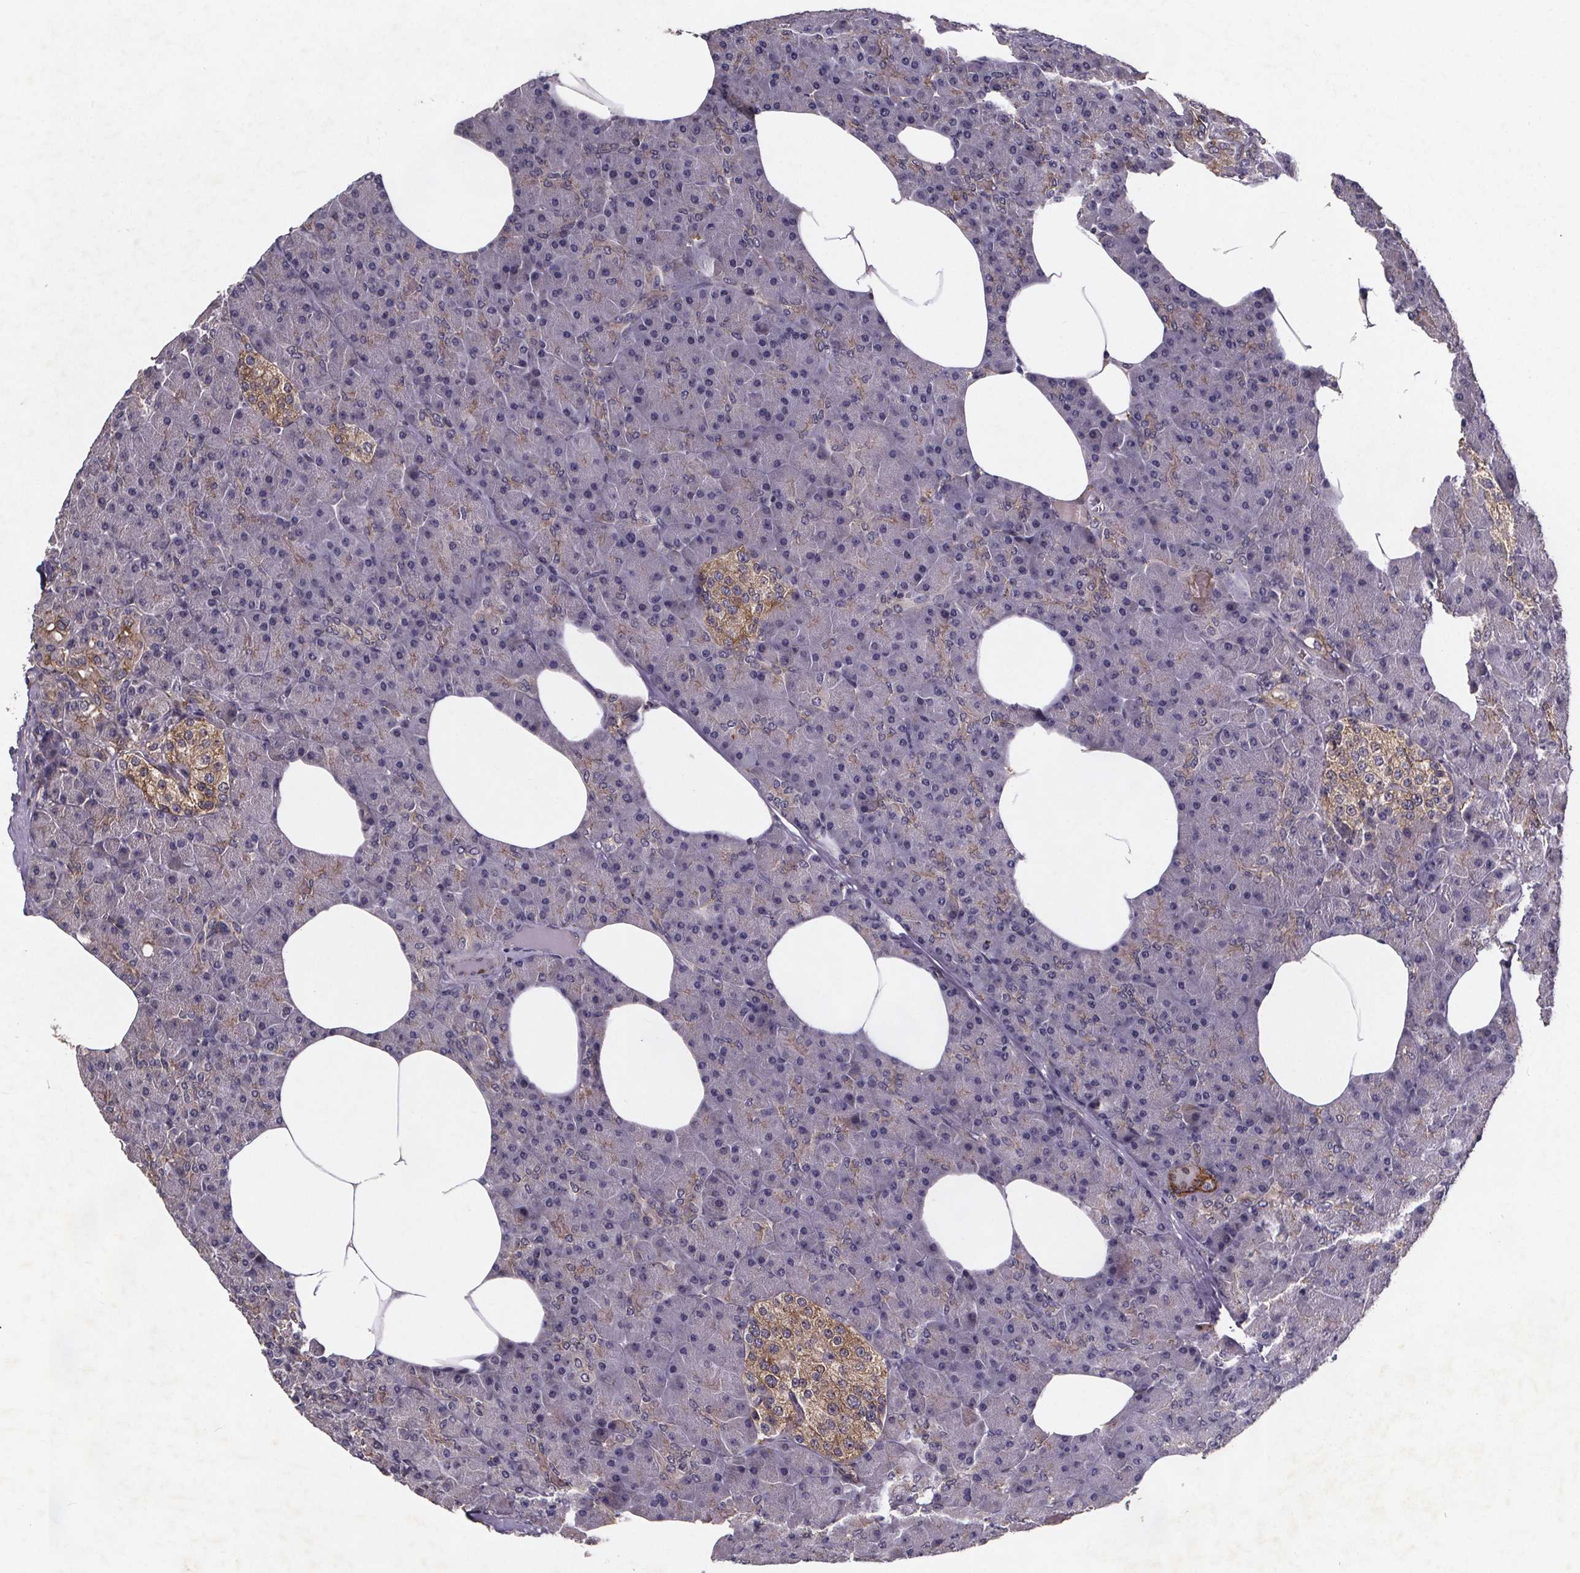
{"staining": {"intensity": "moderate", "quantity": "<25%", "location": "cytoplasmic/membranous"}, "tissue": "pancreas", "cell_type": "Exocrine glandular cells", "image_type": "normal", "snomed": [{"axis": "morphology", "description": "Normal tissue, NOS"}, {"axis": "topography", "description": "Pancreas"}], "caption": "Approximately <25% of exocrine glandular cells in unremarkable pancreas reveal moderate cytoplasmic/membranous protein expression as visualized by brown immunohistochemical staining.", "gene": "FASTKD3", "patient": {"sex": "female", "age": 45}}